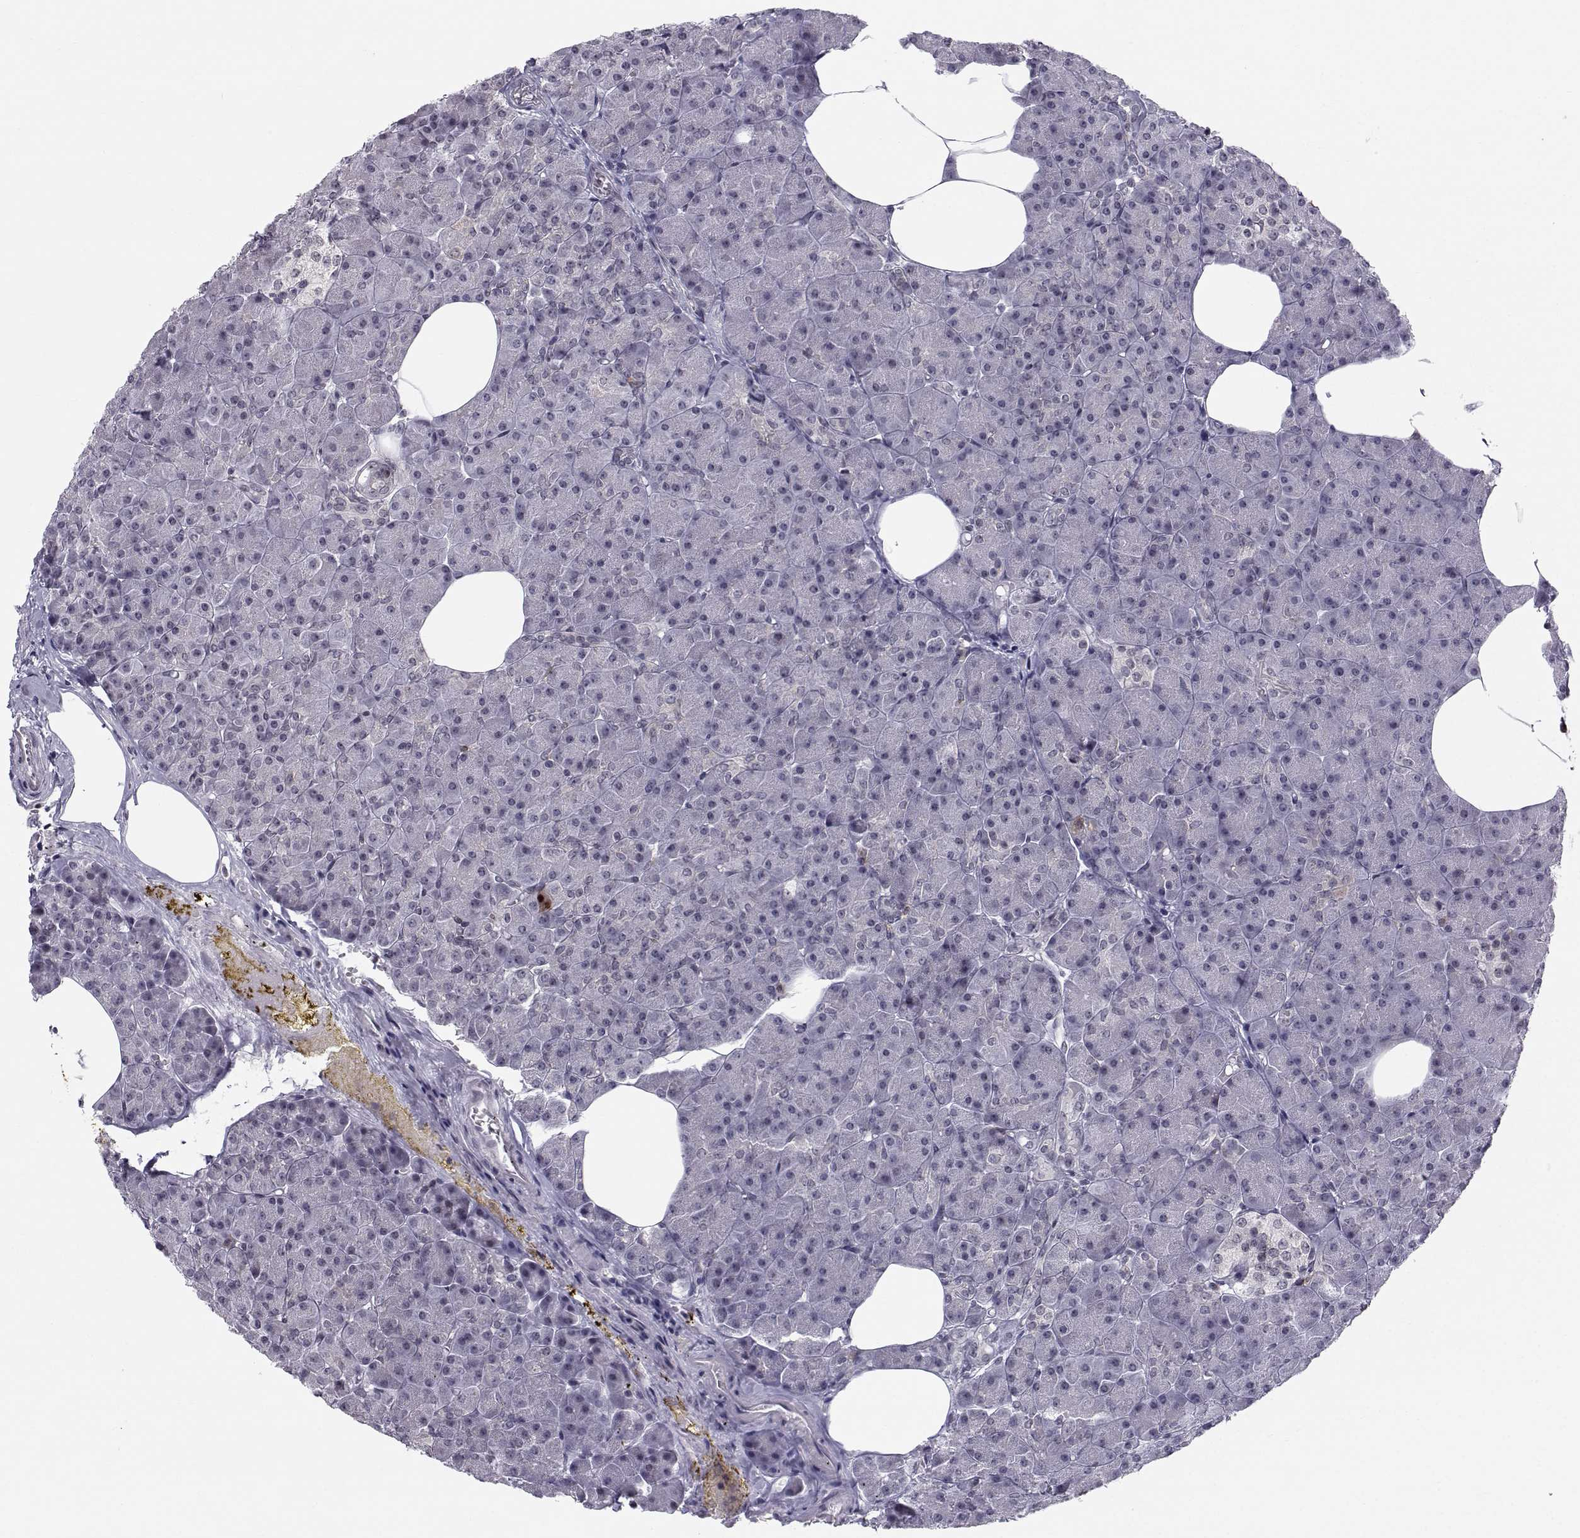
{"staining": {"intensity": "weak", "quantity": "25%-75%", "location": "nuclear"}, "tissue": "pancreas", "cell_type": "Exocrine glandular cells", "image_type": "normal", "snomed": [{"axis": "morphology", "description": "Normal tissue, NOS"}, {"axis": "topography", "description": "Pancreas"}], "caption": "The histopathology image exhibits a brown stain indicating the presence of a protein in the nuclear of exocrine glandular cells in pancreas. Using DAB (brown) and hematoxylin (blue) stains, captured at high magnification using brightfield microscopy.", "gene": "MARCHF4", "patient": {"sex": "female", "age": 45}}